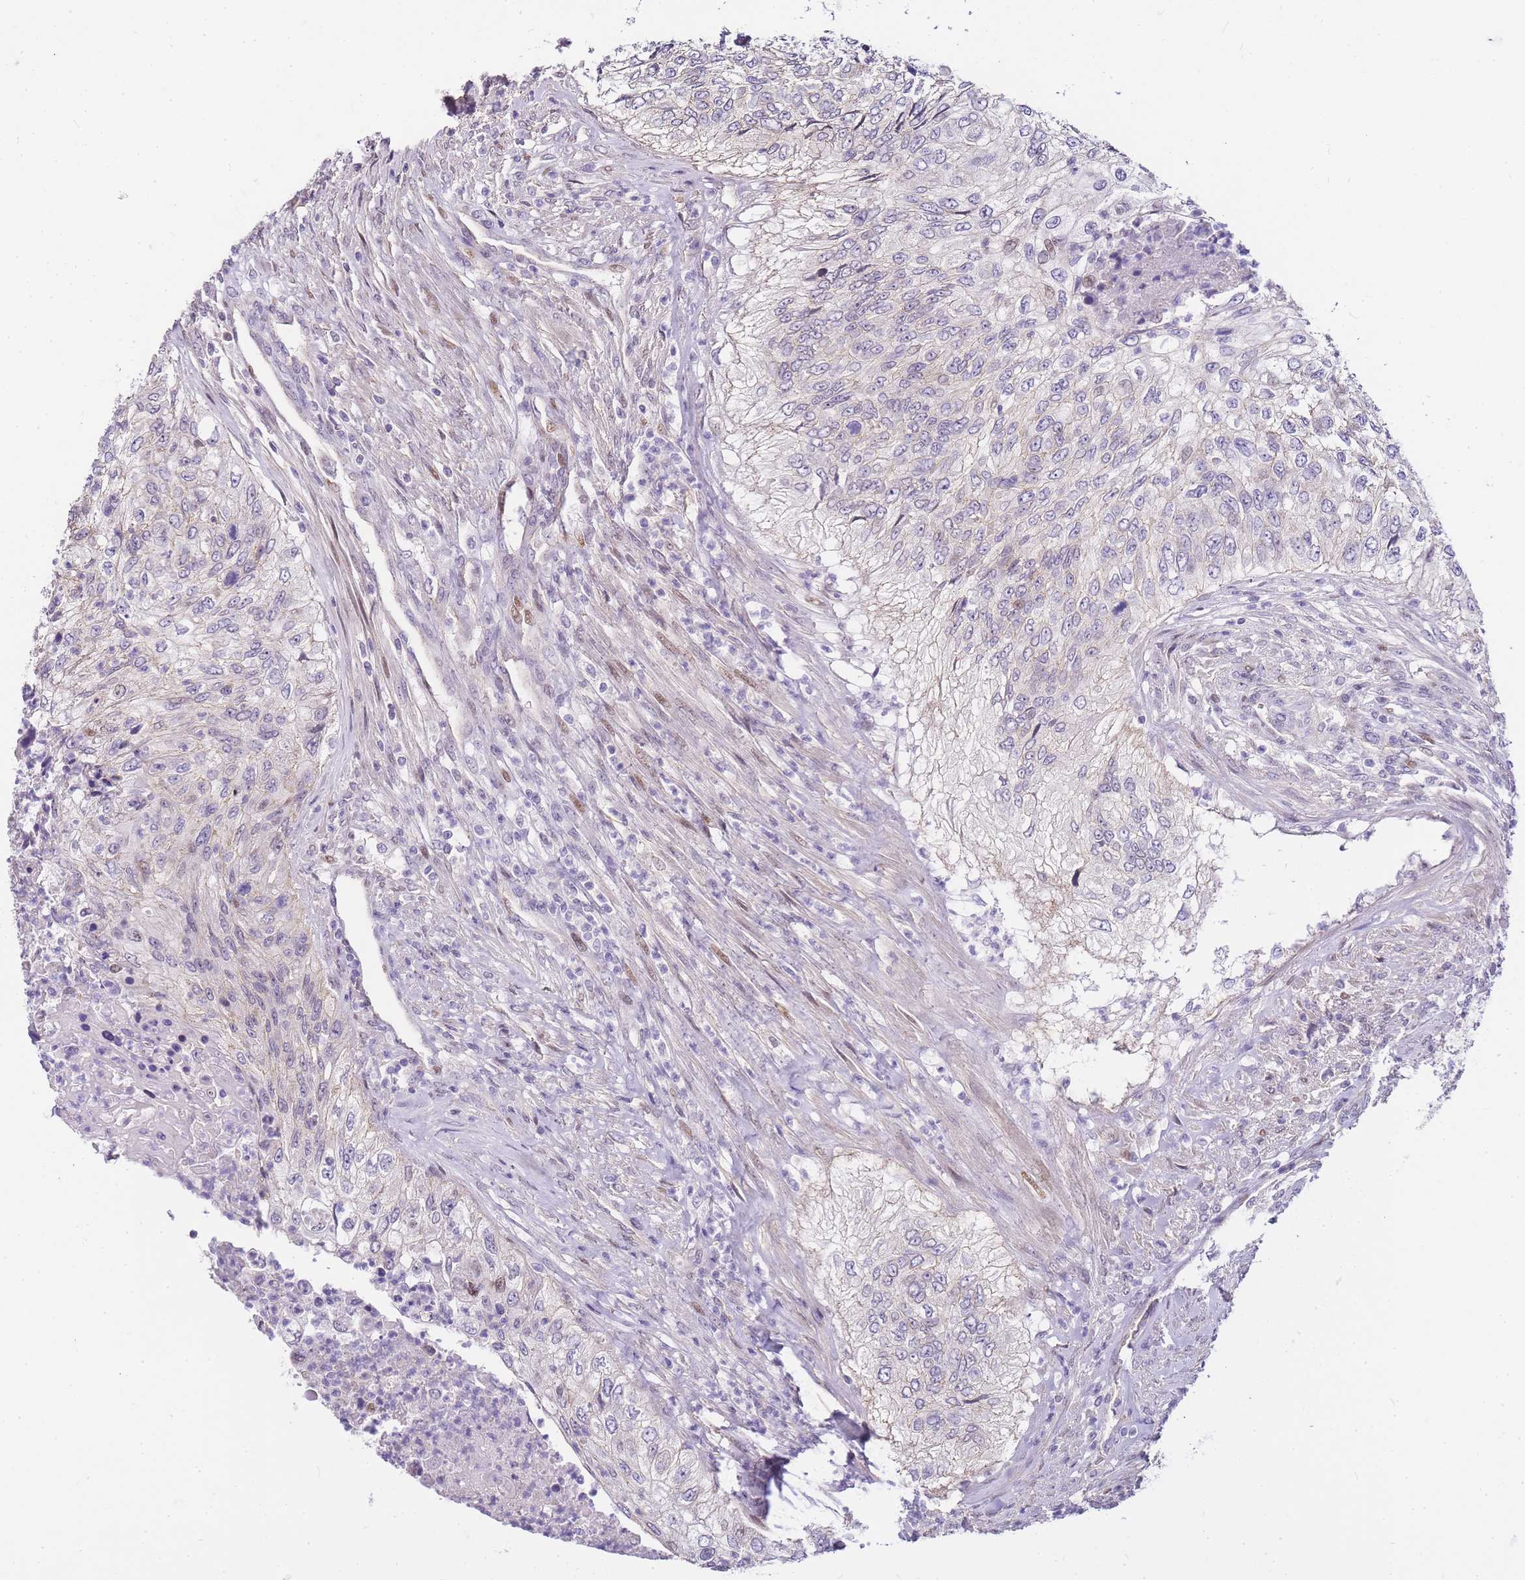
{"staining": {"intensity": "negative", "quantity": "none", "location": "none"}, "tissue": "urothelial cancer", "cell_type": "Tumor cells", "image_type": "cancer", "snomed": [{"axis": "morphology", "description": "Urothelial carcinoma, High grade"}, {"axis": "topography", "description": "Urinary bladder"}], "caption": "Immunohistochemistry (IHC) micrograph of human urothelial carcinoma (high-grade) stained for a protein (brown), which reveals no expression in tumor cells. (DAB IHC with hematoxylin counter stain).", "gene": "CLBA1", "patient": {"sex": "female", "age": 60}}